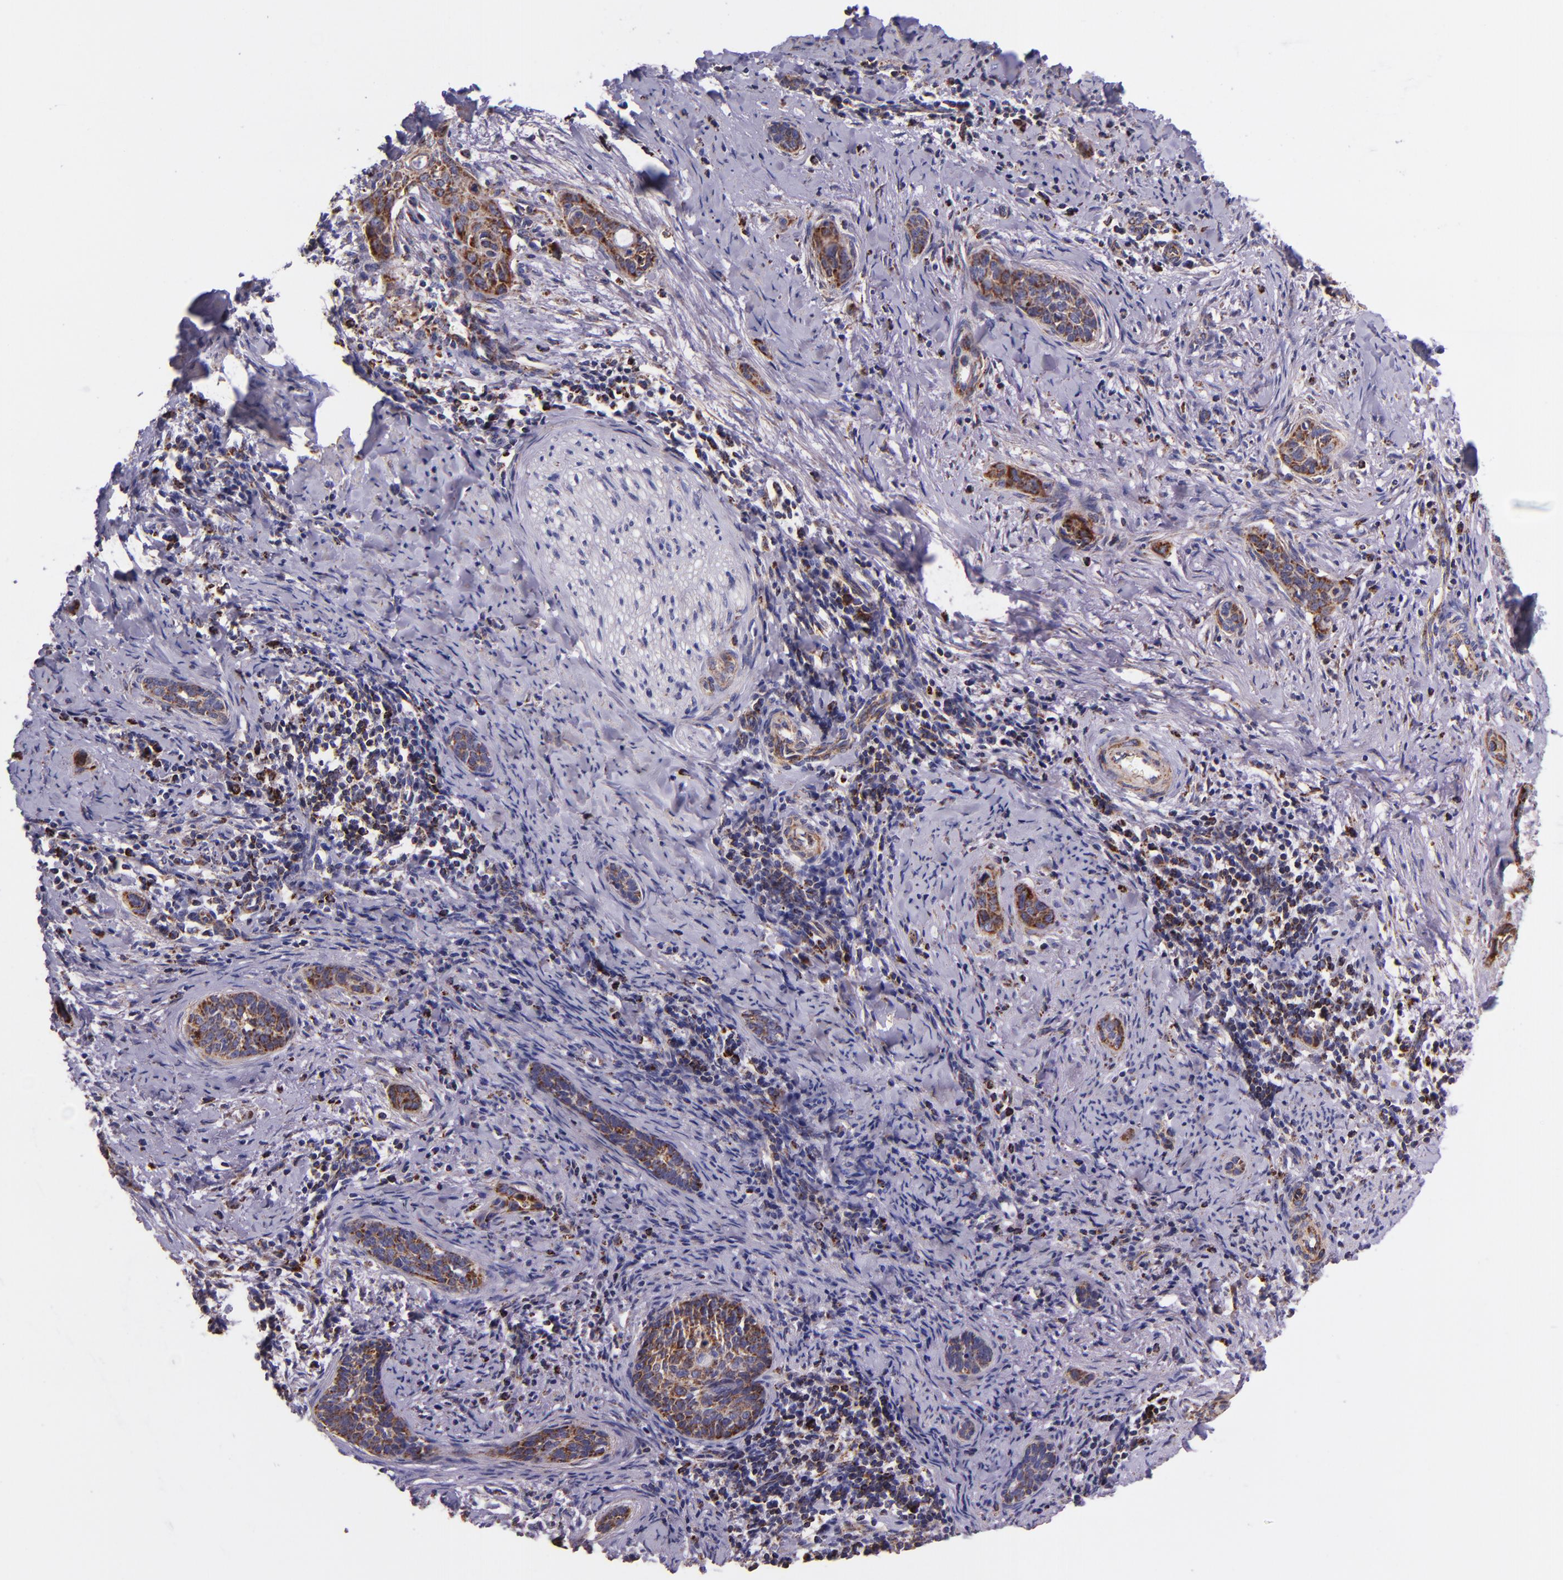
{"staining": {"intensity": "moderate", "quantity": ">75%", "location": "cytoplasmic/membranous"}, "tissue": "cervical cancer", "cell_type": "Tumor cells", "image_type": "cancer", "snomed": [{"axis": "morphology", "description": "Squamous cell carcinoma, NOS"}, {"axis": "topography", "description": "Cervix"}], "caption": "DAB immunohistochemical staining of cervical cancer displays moderate cytoplasmic/membranous protein staining in about >75% of tumor cells.", "gene": "IDH3G", "patient": {"sex": "female", "age": 33}}